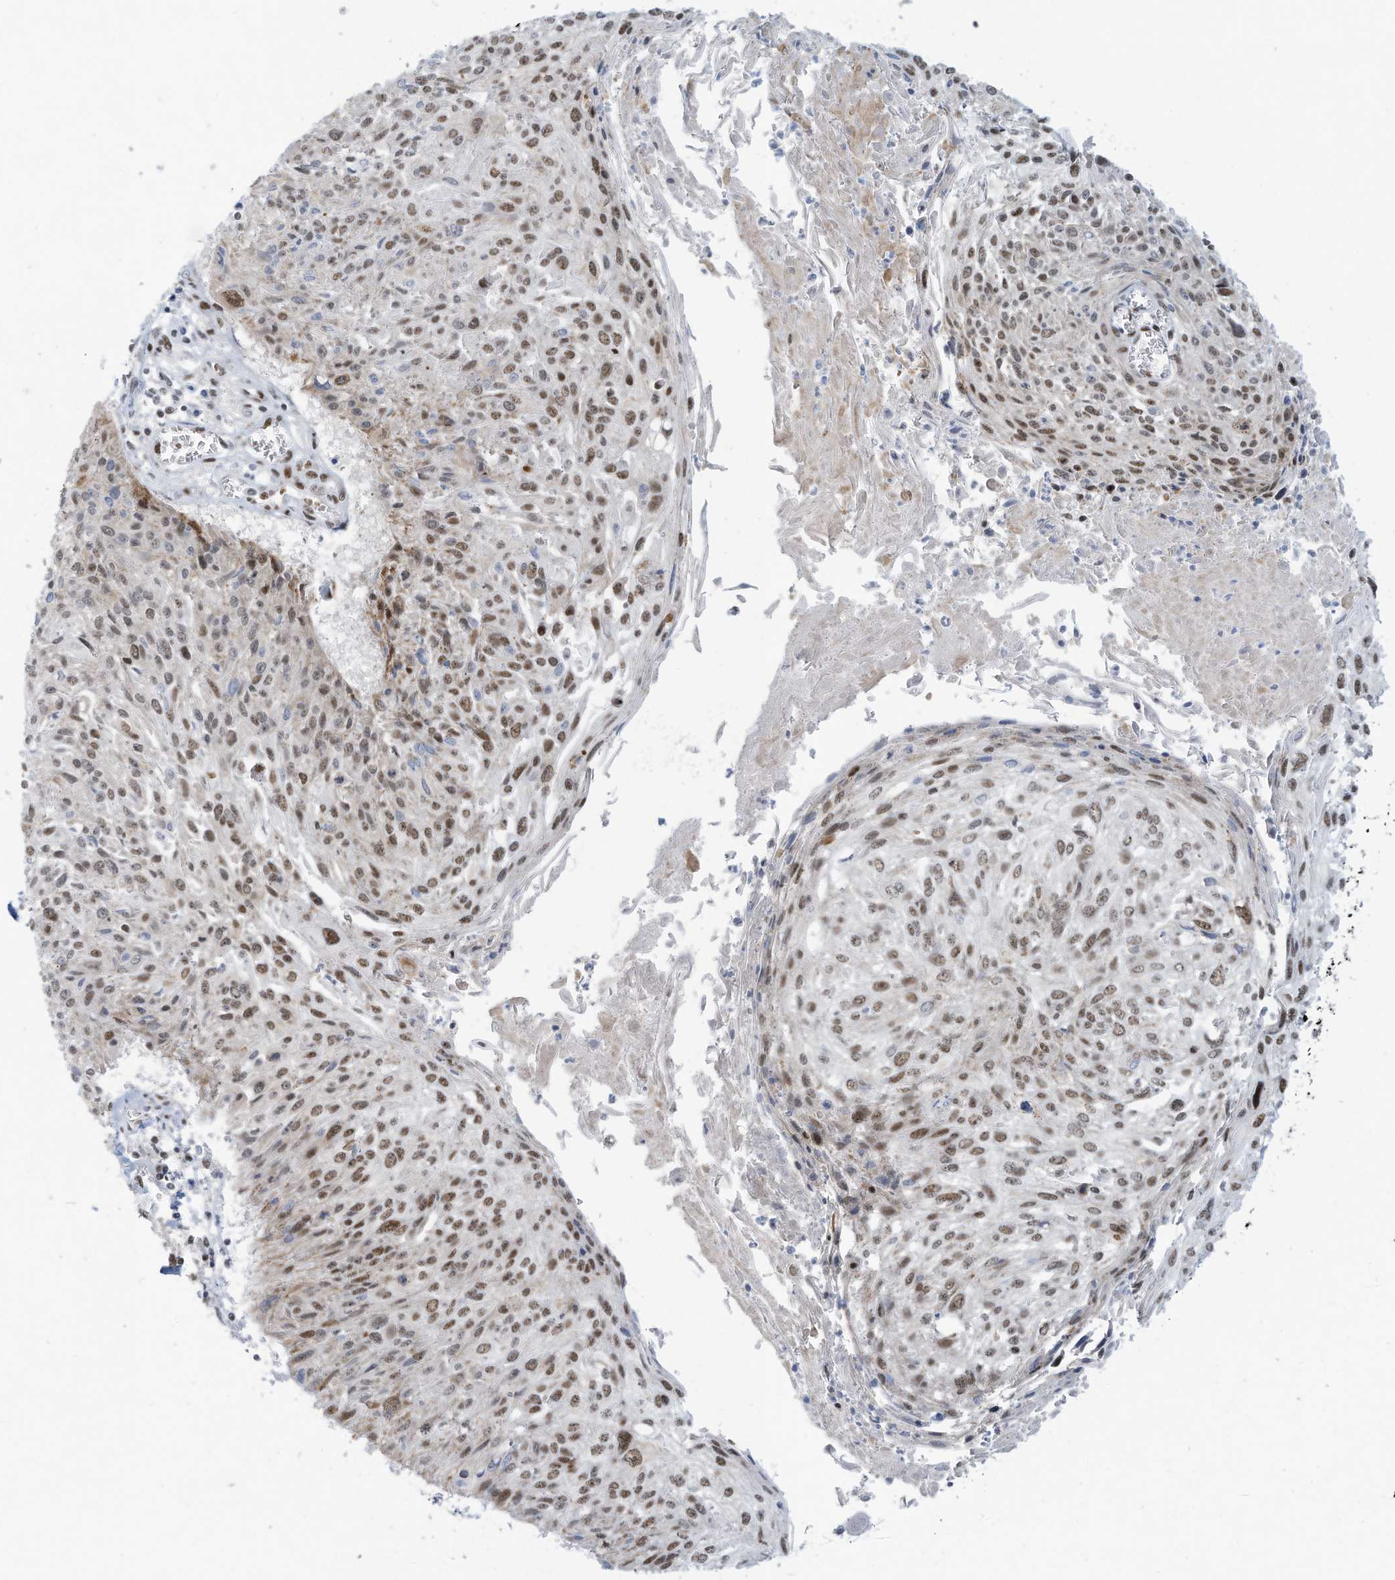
{"staining": {"intensity": "moderate", "quantity": ">75%", "location": "nuclear"}, "tissue": "cervical cancer", "cell_type": "Tumor cells", "image_type": "cancer", "snomed": [{"axis": "morphology", "description": "Squamous cell carcinoma, NOS"}, {"axis": "topography", "description": "Cervix"}], "caption": "A medium amount of moderate nuclear positivity is seen in approximately >75% of tumor cells in cervical cancer (squamous cell carcinoma) tissue.", "gene": "ECT2L", "patient": {"sex": "female", "age": 51}}